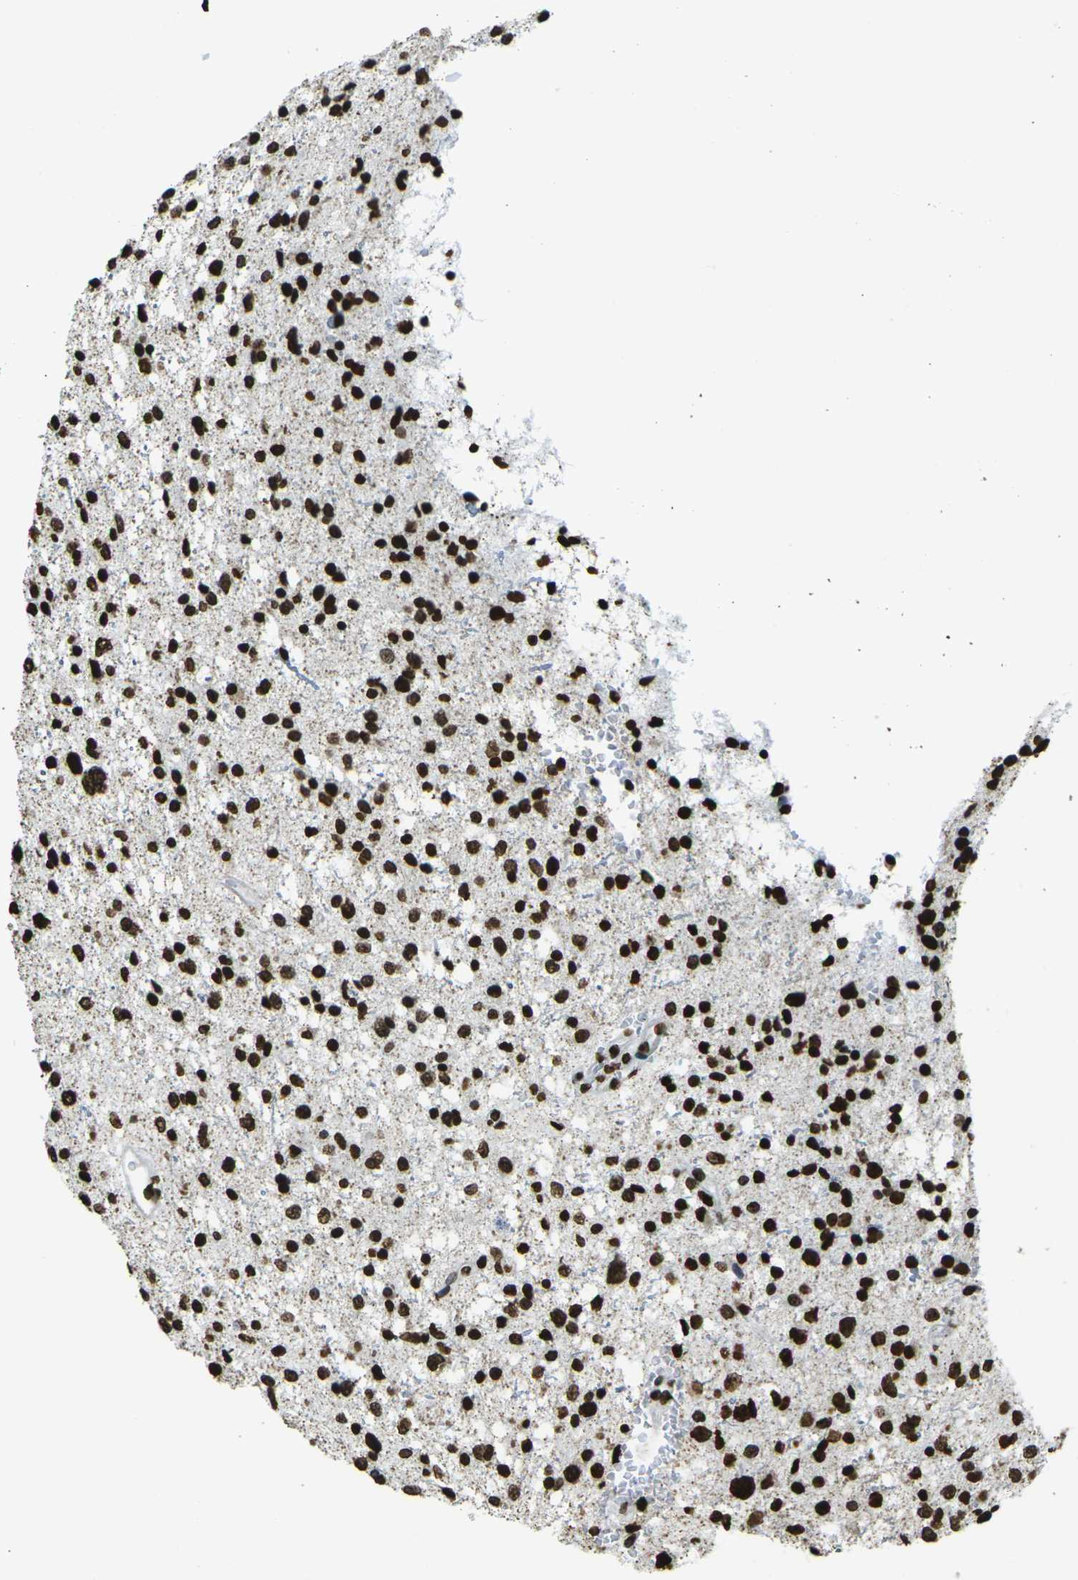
{"staining": {"intensity": "strong", "quantity": ">75%", "location": "nuclear"}, "tissue": "glioma", "cell_type": "Tumor cells", "image_type": "cancer", "snomed": [{"axis": "morphology", "description": "Glioma, malignant, Low grade"}, {"axis": "topography", "description": "Brain"}], "caption": "A photomicrograph of human malignant glioma (low-grade) stained for a protein shows strong nuclear brown staining in tumor cells. The staining is performed using DAB (3,3'-diaminobenzidine) brown chromogen to label protein expression. The nuclei are counter-stained blue using hematoxylin.", "gene": "H1-2", "patient": {"sex": "female", "age": 37}}